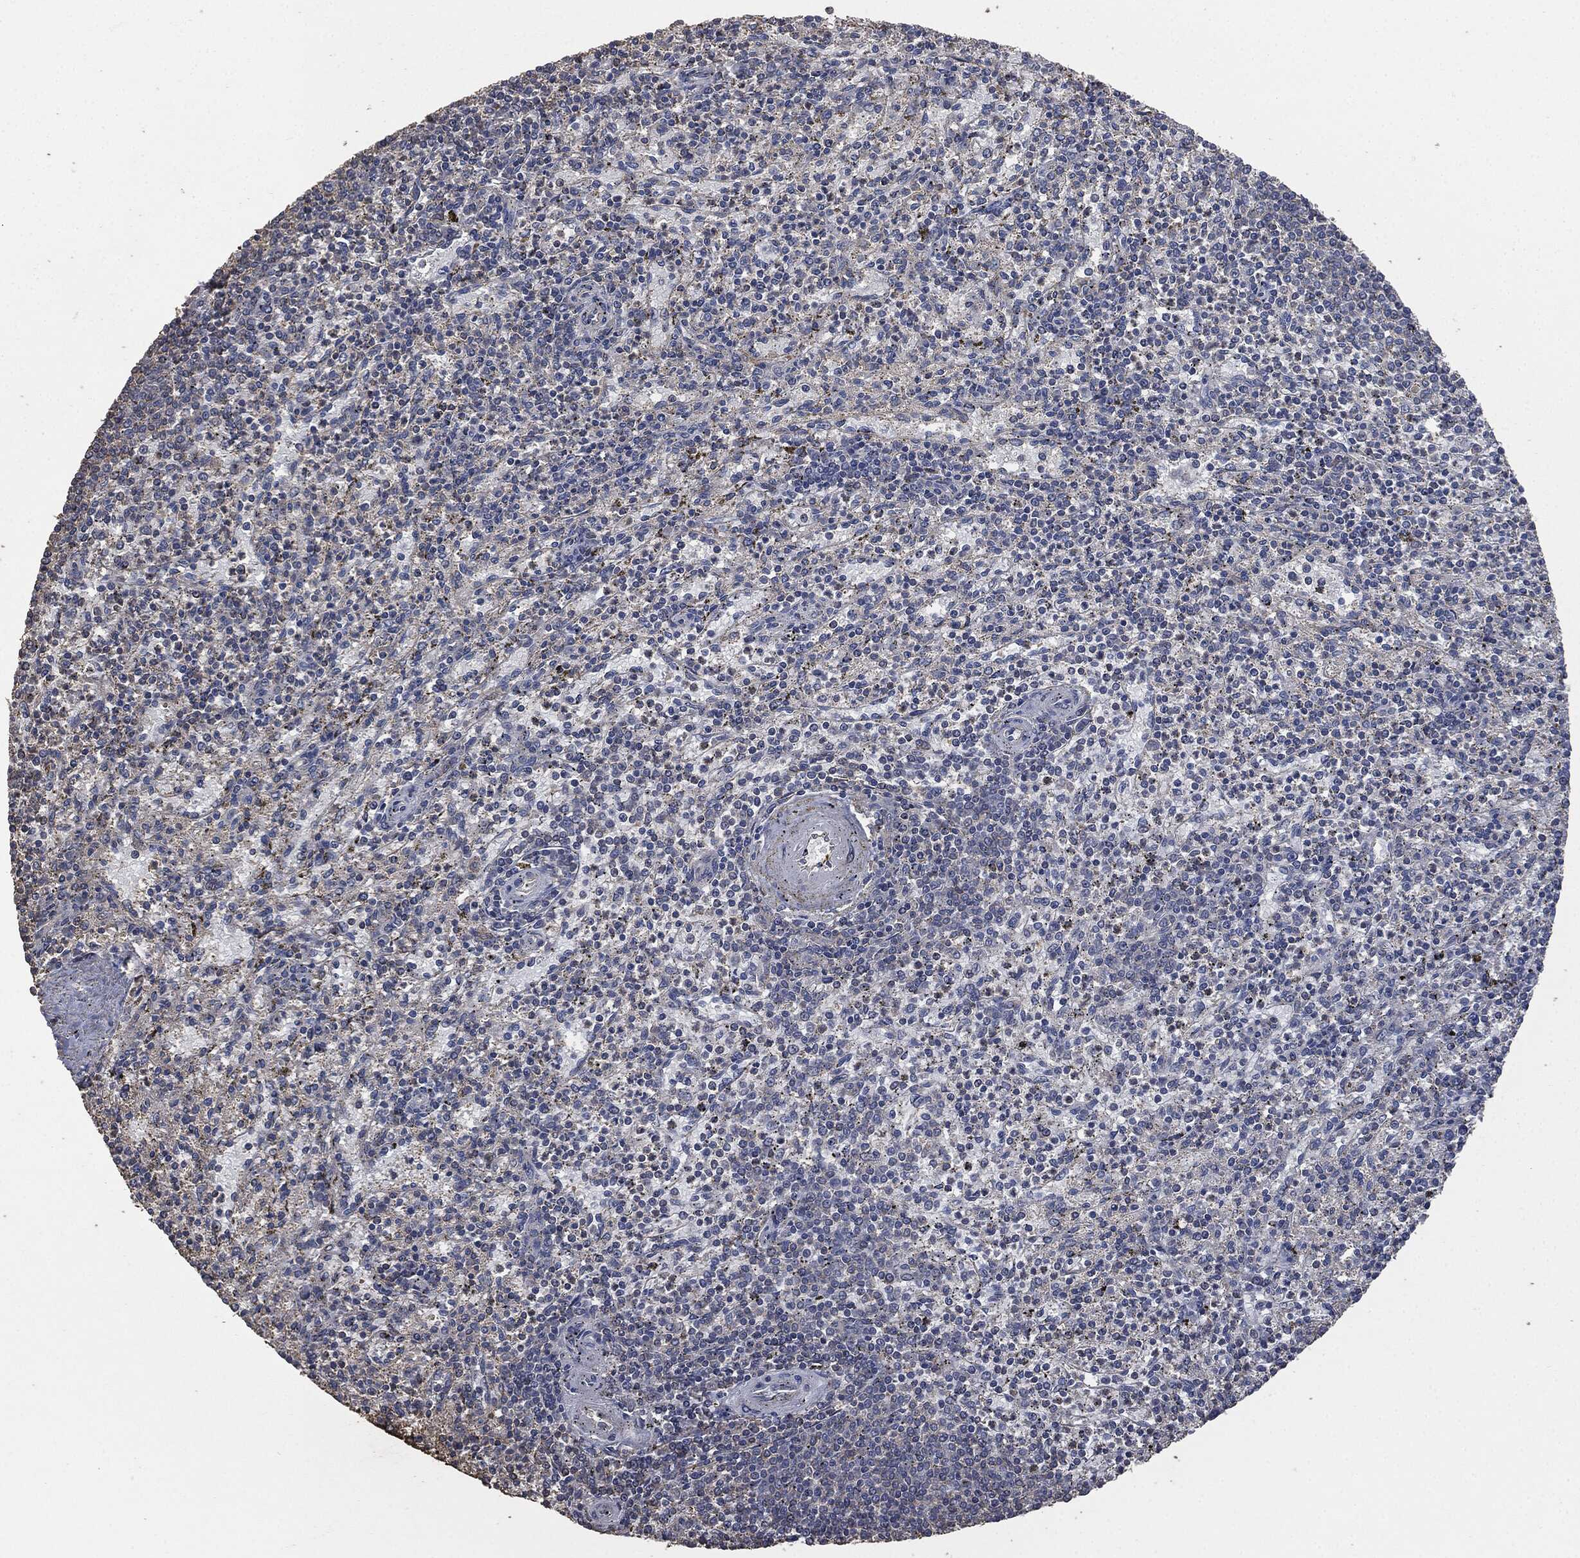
{"staining": {"intensity": "negative", "quantity": "none", "location": "none"}, "tissue": "spleen", "cell_type": "Cells in red pulp", "image_type": "normal", "snomed": [{"axis": "morphology", "description": "Normal tissue, NOS"}, {"axis": "topography", "description": "Spleen"}], "caption": "Spleen stained for a protein using immunohistochemistry demonstrates no staining cells in red pulp.", "gene": "MSLN", "patient": {"sex": "female", "age": 37}}